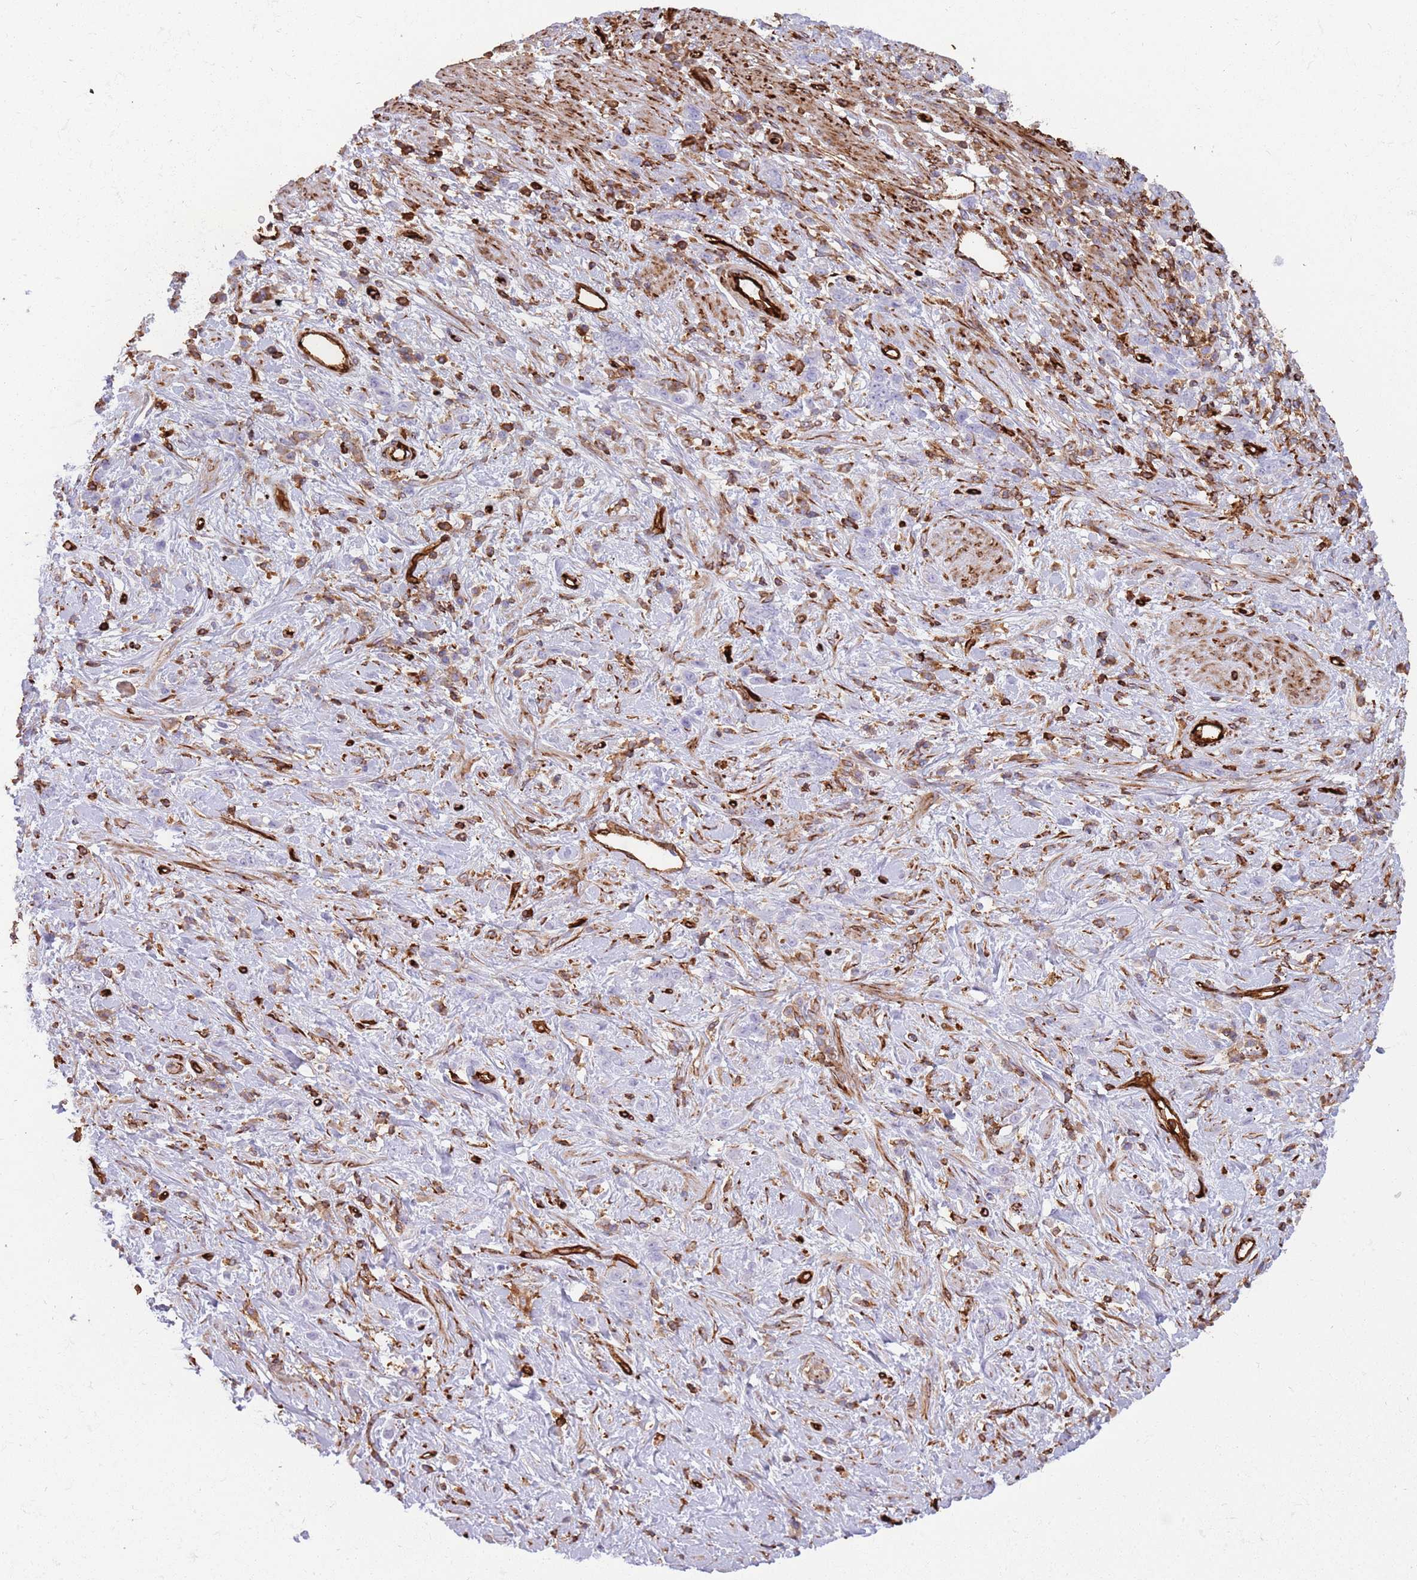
{"staining": {"intensity": "negative", "quantity": "none", "location": "none"}, "tissue": "stomach cancer", "cell_type": "Tumor cells", "image_type": "cancer", "snomed": [{"axis": "morphology", "description": "Adenocarcinoma, NOS"}, {"axis": "topography", "description": "Stomach"}], "caption": "Tumor cells are negative for protein expression in human stomach cancer.", "gene": "KBTBD7", "patient": {"sex": "female", "age": 60}}